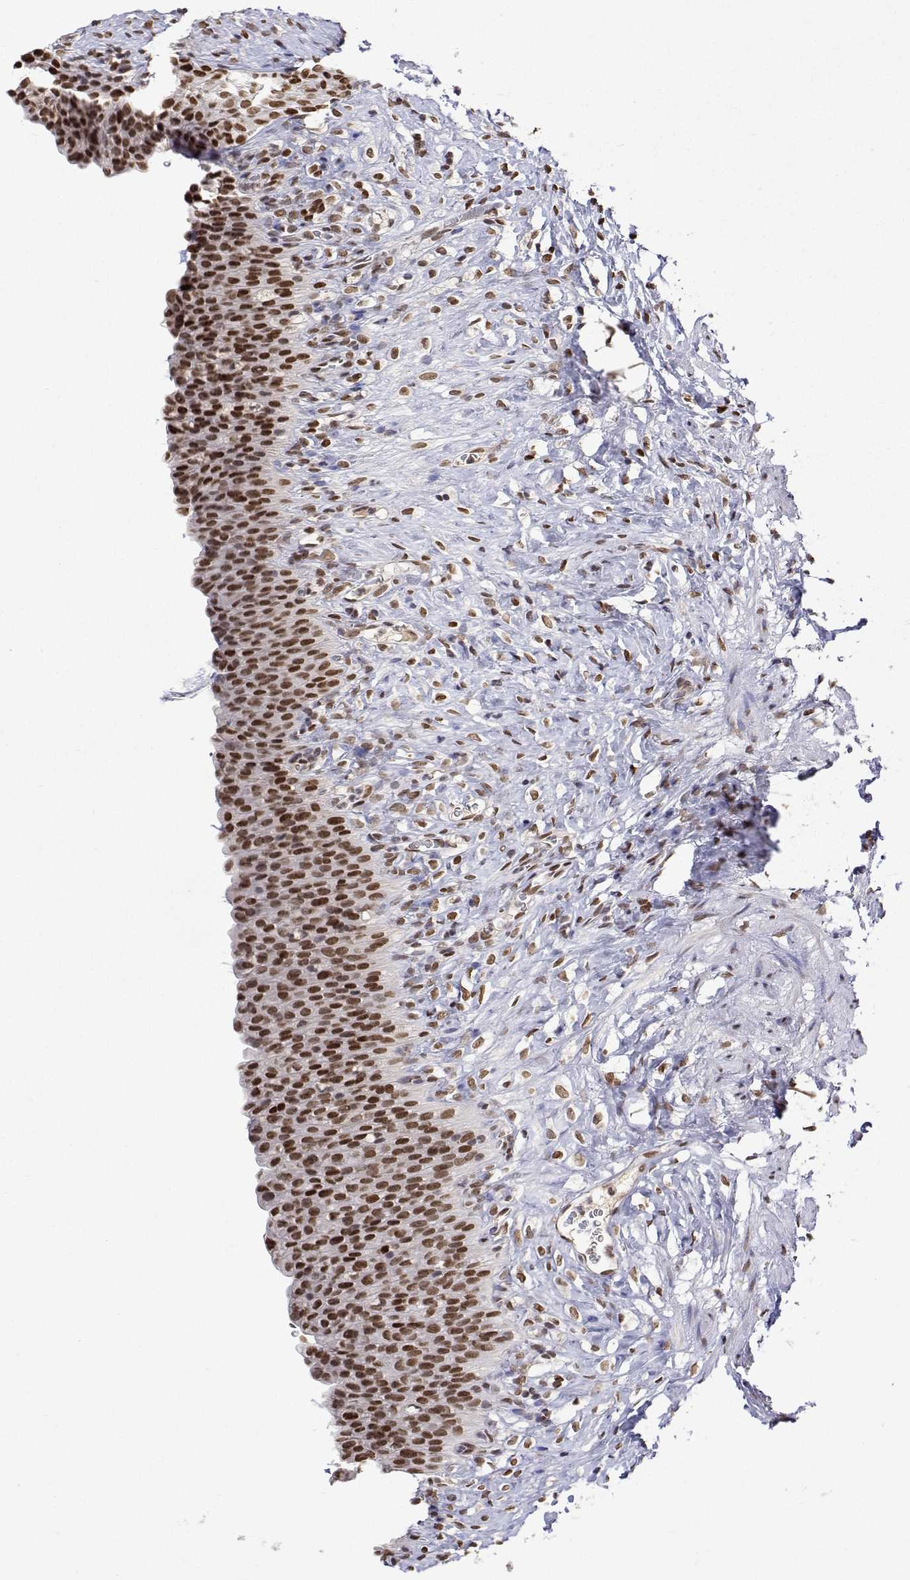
{"staining": {"intensity": "strong", "quantity": ">75%", "location": "nuclear"}, "tissue": "urinary bladder", "cell_type": "Urothelial cells", "image_type": "normal", "snomed": [{"axis": "morphology", "description": "Normal tissue, NOS"}, {"axis": "topography", "description": "Urinary bladder"}, {"axis": "topography", "description": "Prostate"}], "caption": "Protein expression analysis of unremarkable human urinary bladder reveals strong nuclear staining in approximately >75% of urothelial cells.", "gene": "XPC", "patient": {"sex": "male", "age": 76}}